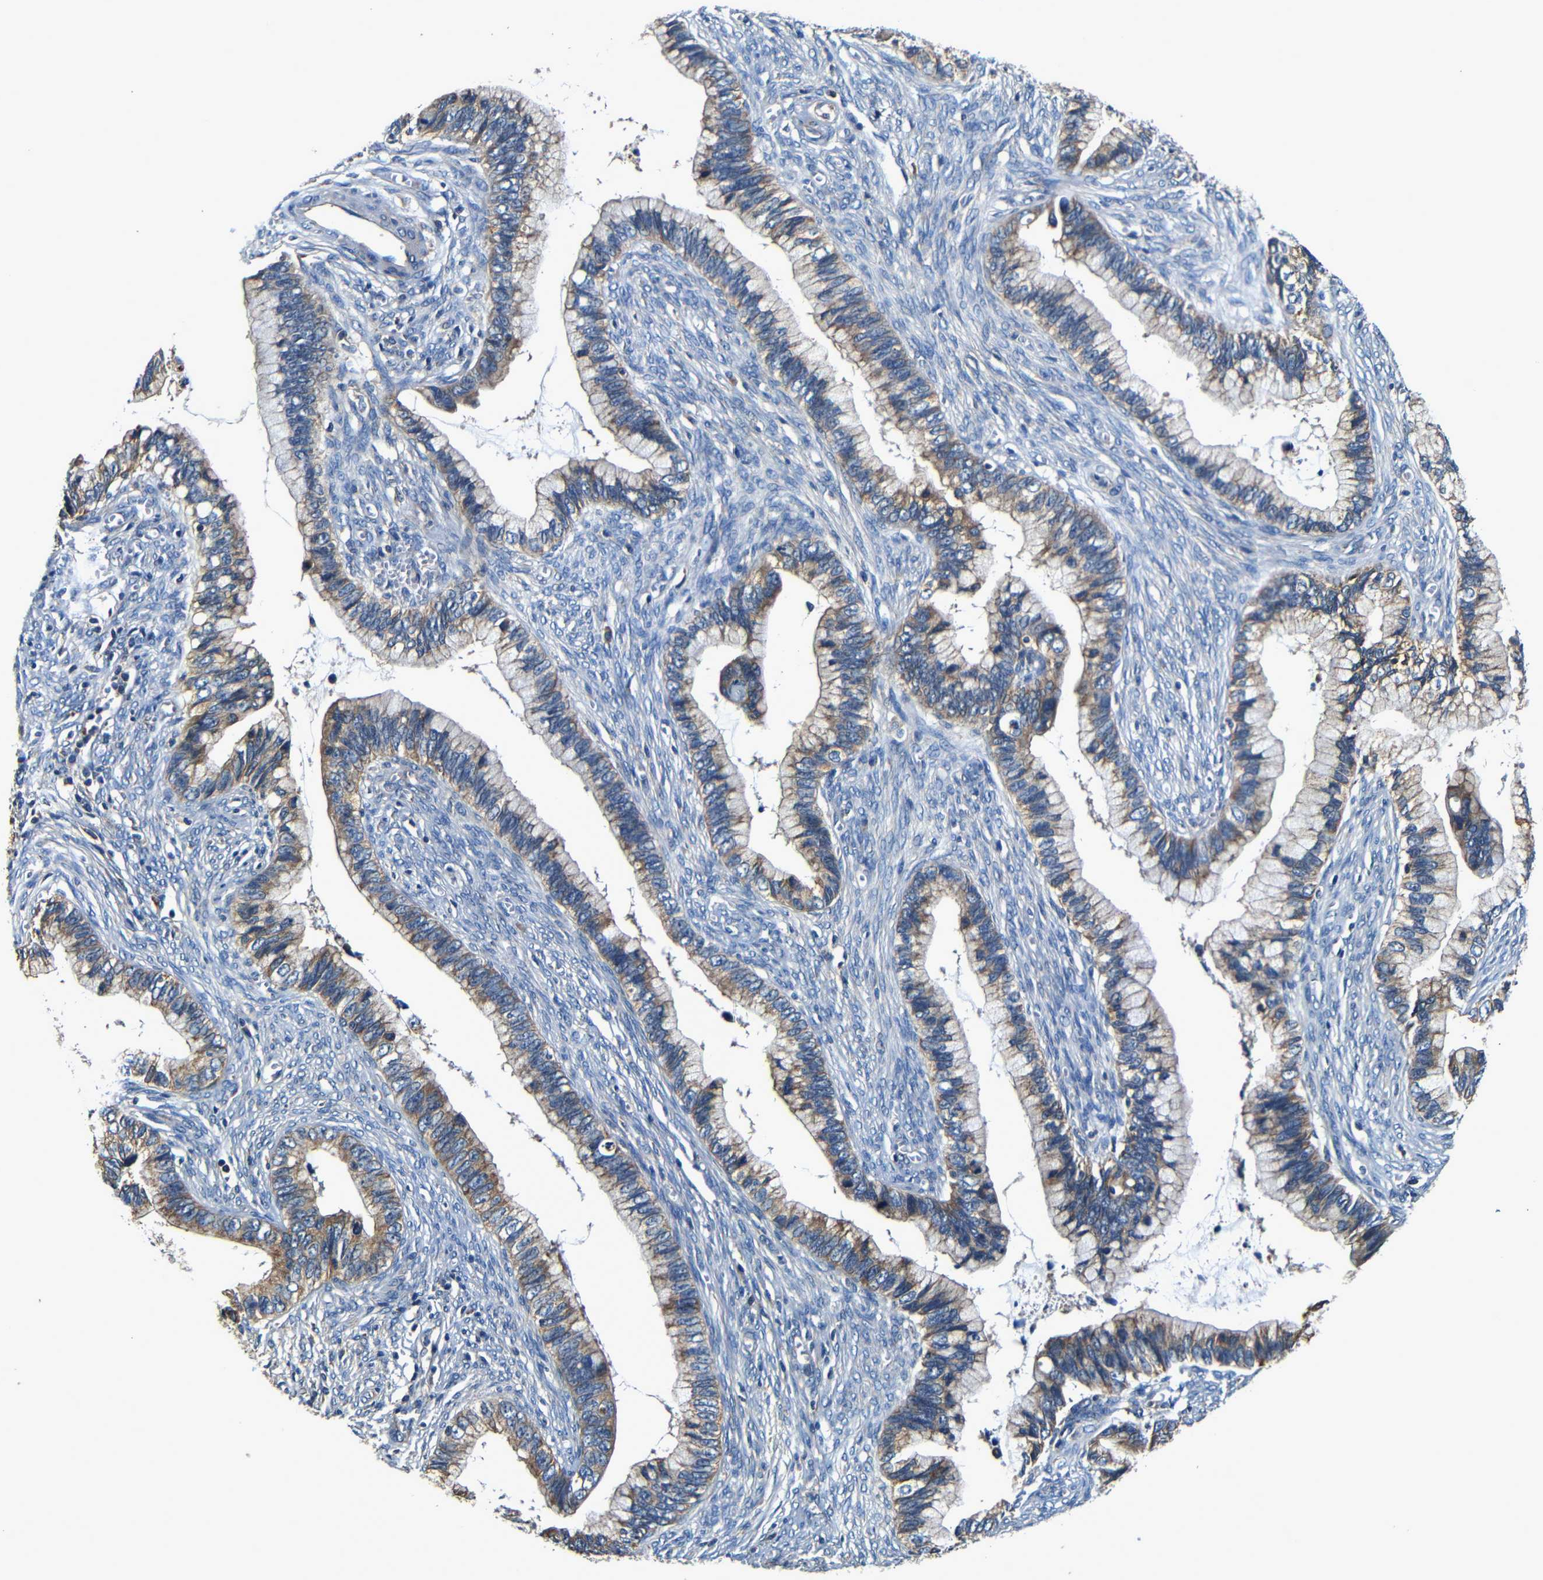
{"staining": {"intensity": "moderate", "quantity": ">75%", "location": "cytoplasmic/membranous"}, "tissue": "cervical cancer", "cell_type": "Tumor cells", "image_type": "cancer", "snomed": [{"axis": "morphology", "description": "Adenocarcinoma, NOS"}, {"axis": "topography", "description": "Cervix"}], "caption": "Immunohistochemical staining of human cervical adenocarcinoma reveals moderate cytoplasmic/membranous protein expression in approximately >75% of tumor cells.", "gene": "MTX1", "patient": {"sex": "female", "age": 44}}